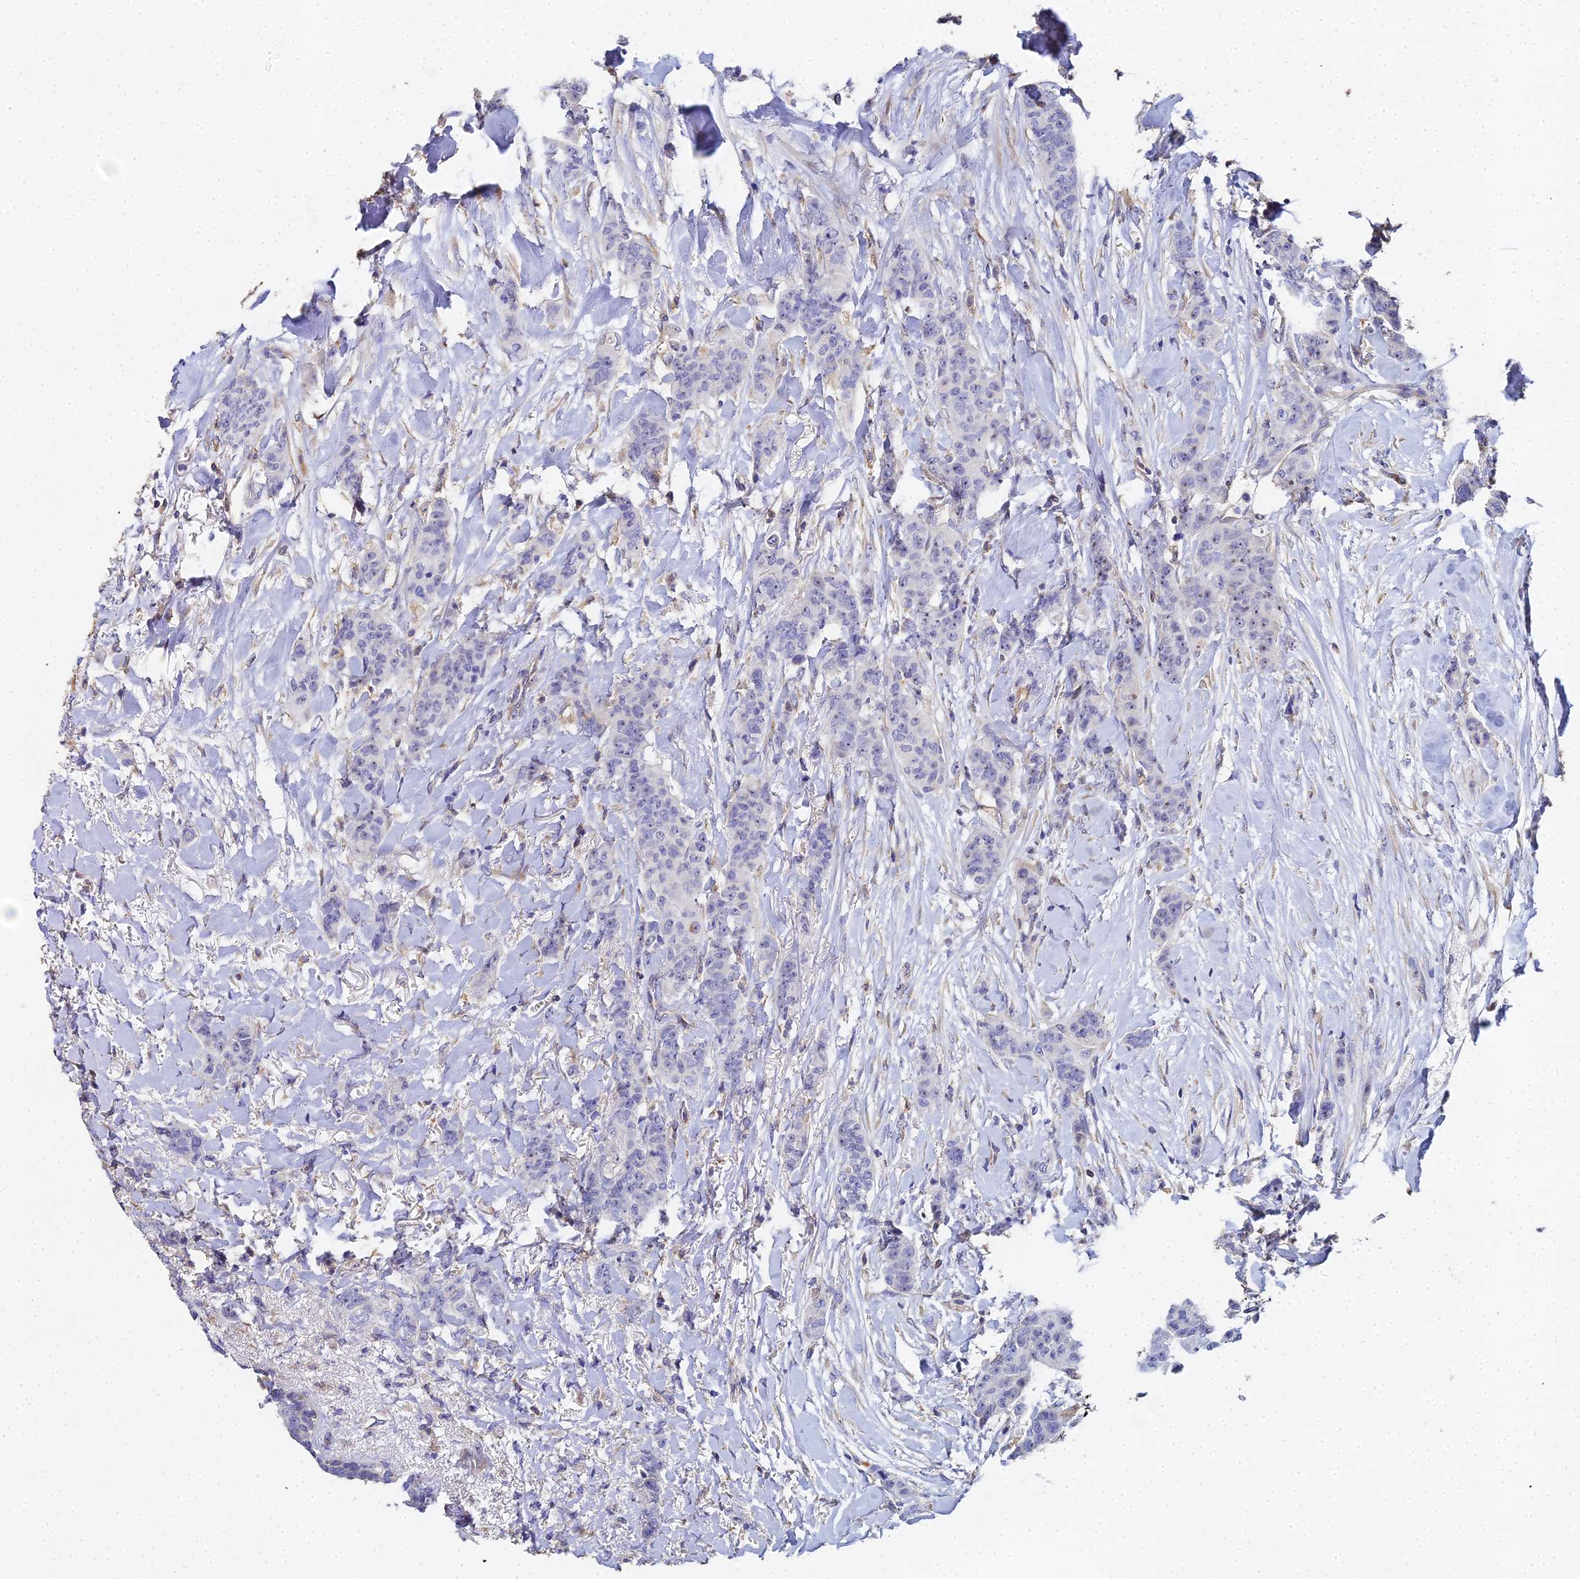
{"staining": {"intensity": "negative", "quantity": "none", "location": "none"}, "tissue": "breast cancer", "cell_type": "Tumor cells", "image_type": "cancer", "snomed": [{"axis": "morphology", "description": "Duct carcinoma"}, {"axis": "topography", "description": "Breast"}], "caption": "Photomicrograph shows no significant protein staining in tumor cells of breast infiltrating ductal carcinoma.", "gene": "ENSG00000268674", "patient": {"sex": "female", "age": 40}}